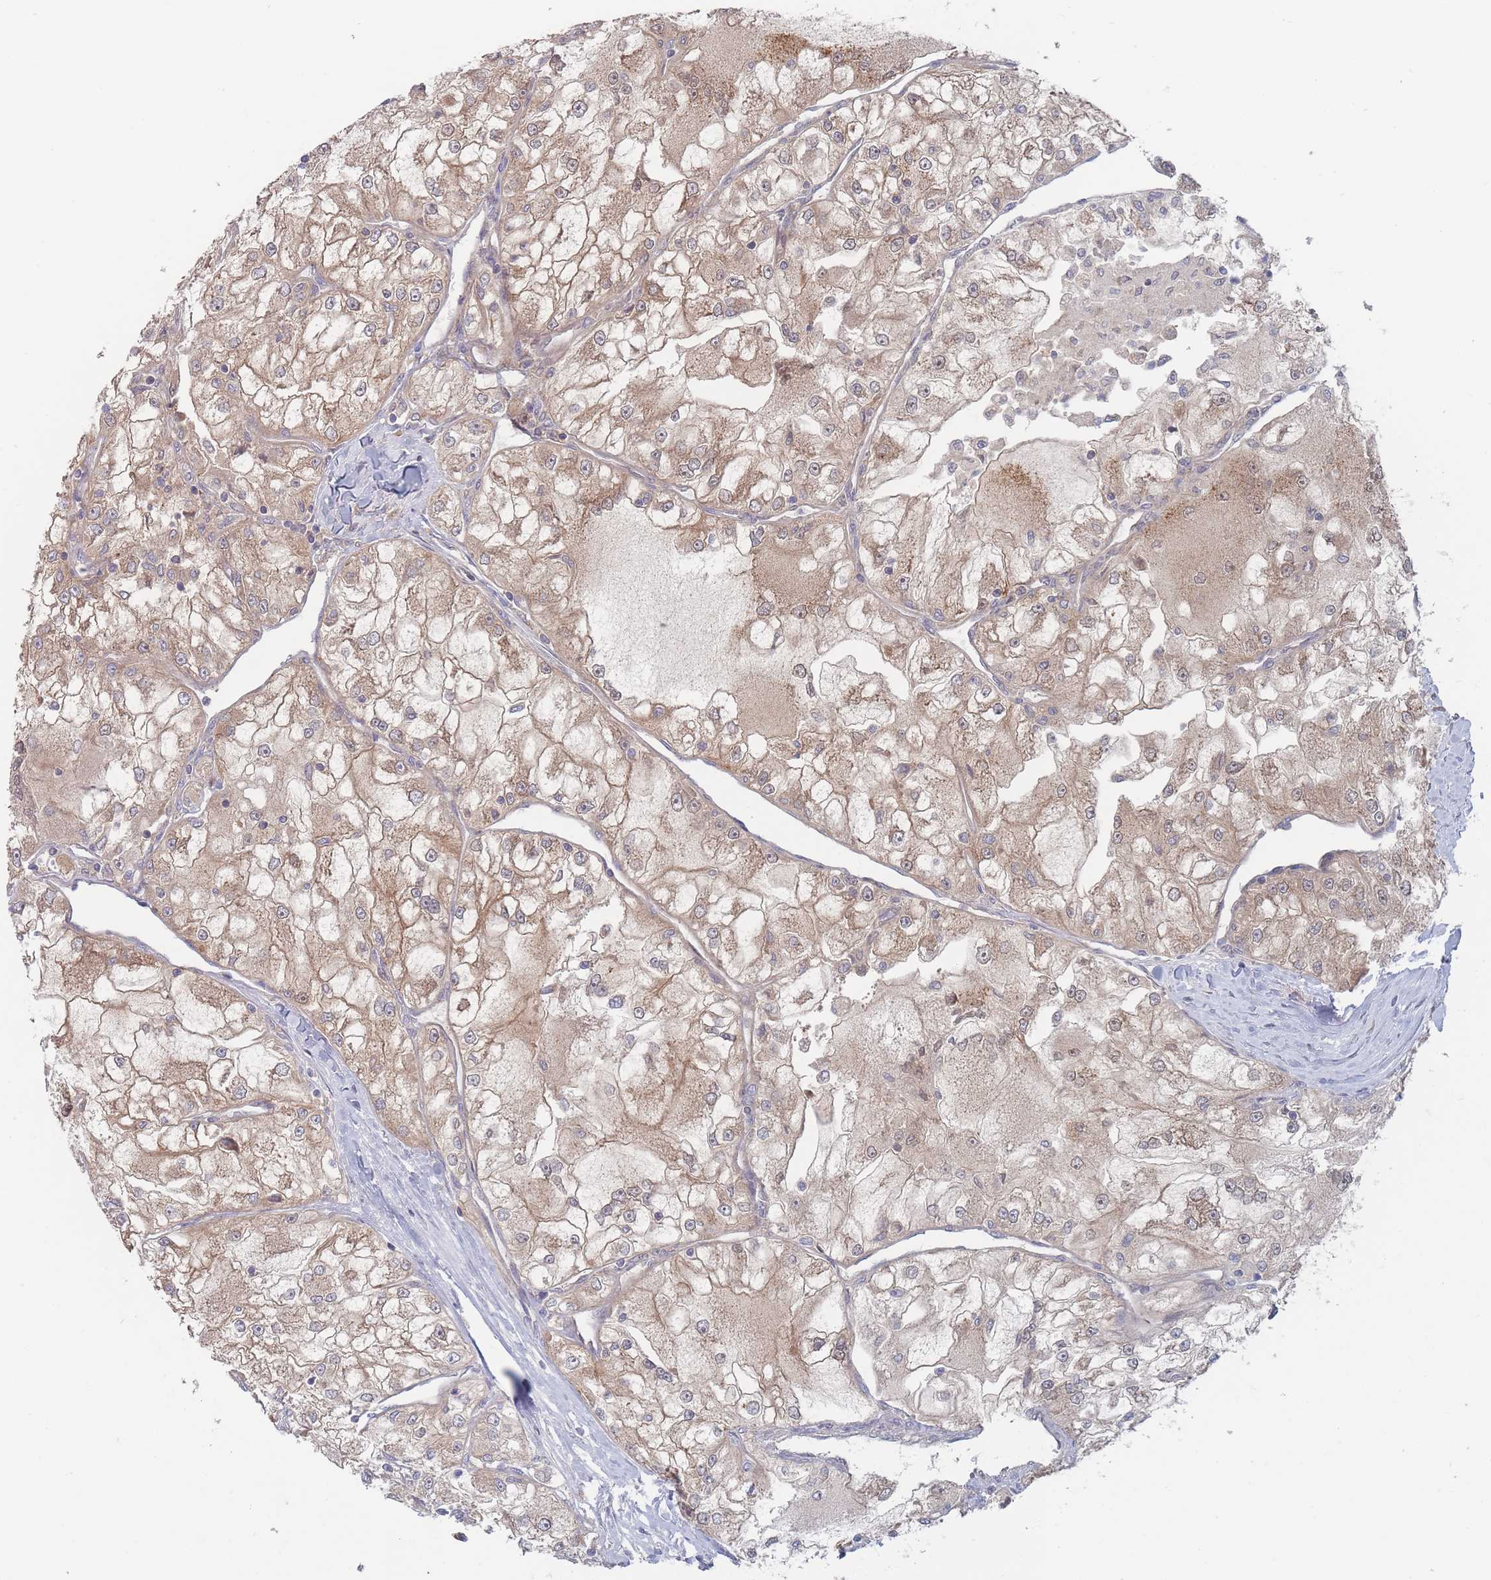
{"staining": {"intensity": "moderate", "quantity": ">75%", "location": "cytoplasmic/membranous"}, "tissue": "renal cancer", "cell_type": "Tumor cells", "image_type": "cancer", "snomed": [{"axis": "morphology", "description": "Adenocarcinoma, NOS"}, {"axis": "topography", "description": "Kidney"}], "caption": "Moderate cytoplasmic/membranous expression is appreciated in approximately >75% of tumor cells in adenocarcinoma (renal). (DAB (3,3'-diaminobenzidine) IHC, brown staining for protein, blue staining for nuclei).", "gene": "EFCC1", "patient": {"sex": "female", "age": 72}}